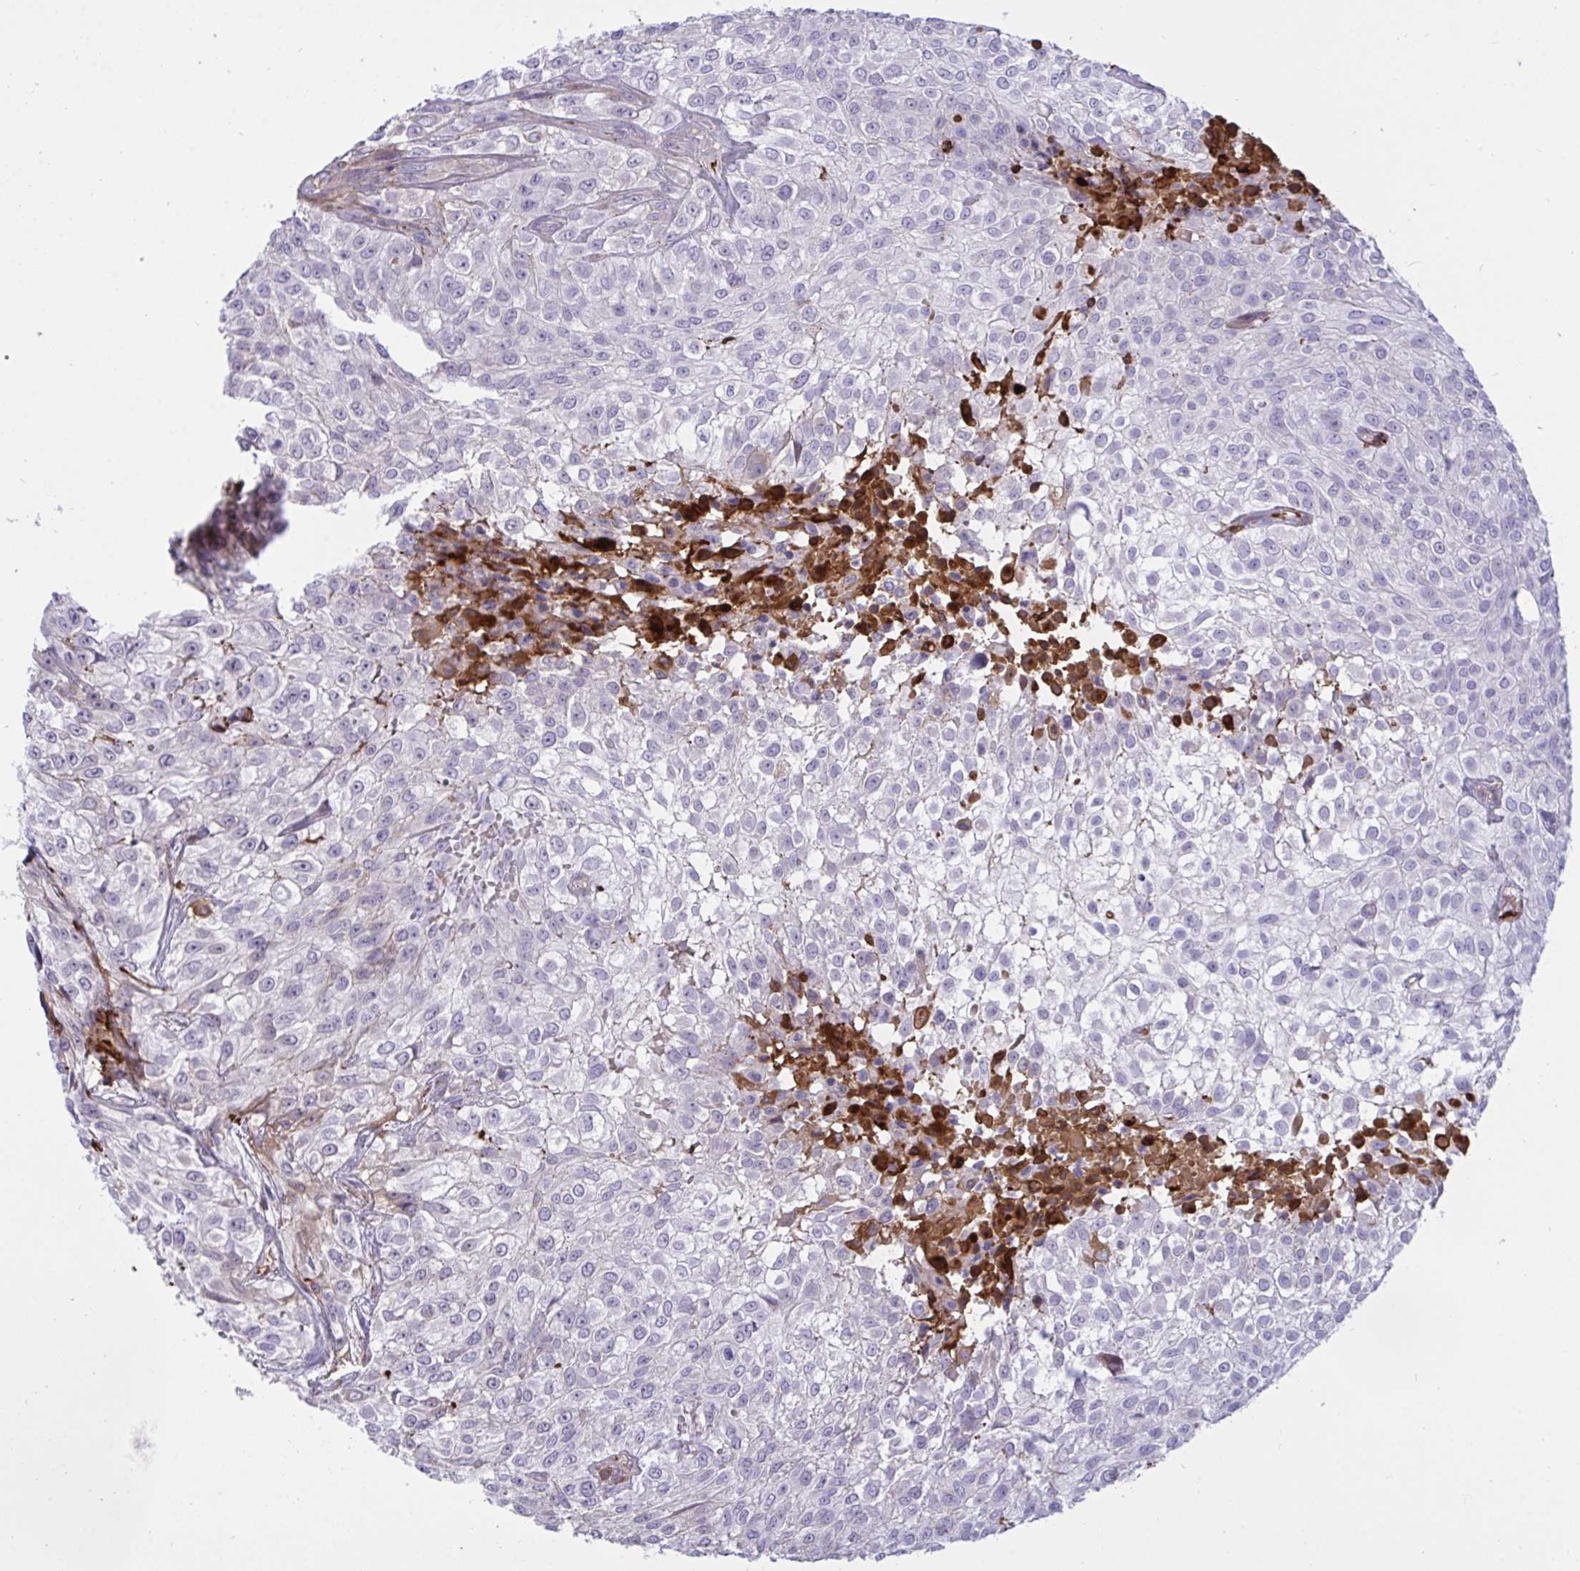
{"staining": {"intensity": "negative", "quantity": "none", "location": "none"}, "tissue": "urothelial cancer", "cell_type": "Tumor cells", "image_type": "cancer", "snomed": [{"axis": "morphology", "description": "Urothelial carcinoma, High grade"}, {"axis": "topography", "description": "Urinary bladder"}], "caption": "This micrograph is of urothelial carcinoma (high-grade) stained with IHC to label a protein in brown with the nuclei are counter-stained blue. There is no positivity in tumor cells.", "gene": "F2", "patient": {"sex": "male", "age": 56}}